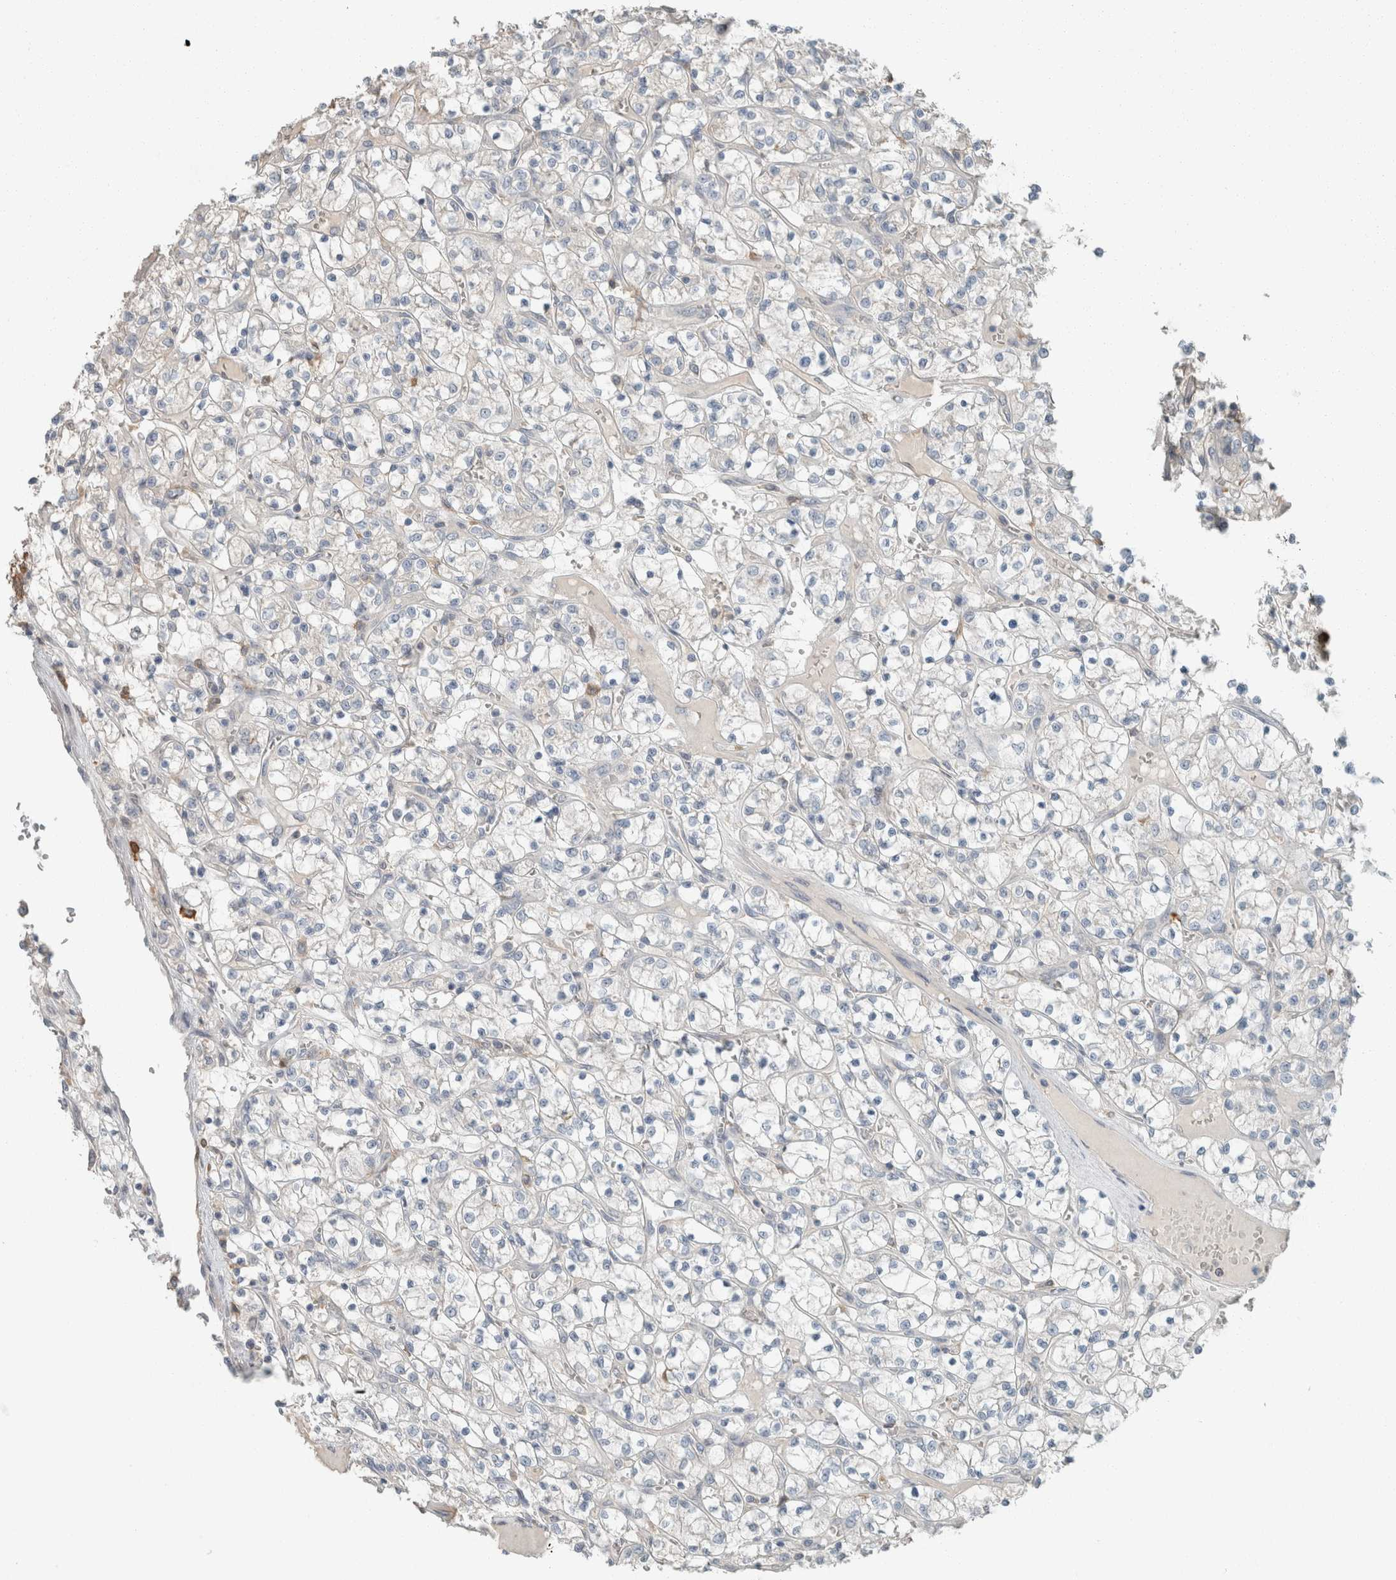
{"staining": {"intensity": "negative", "quantity": "none", "location": "none"}, "tissue": "renal cancer", "cell_type": "Tumor cells", "image_type": "cancer", "snomed": [{"axis": "morphology", "description": "Adenocarcinoma, NOS"}, {"axis": "topography", "description": "Kidney"}], "caption": "The image displays no staining of tumor cells in renal cancer.", "gene": "SCIN", "patient": {"sex": "female", "age": 69}}